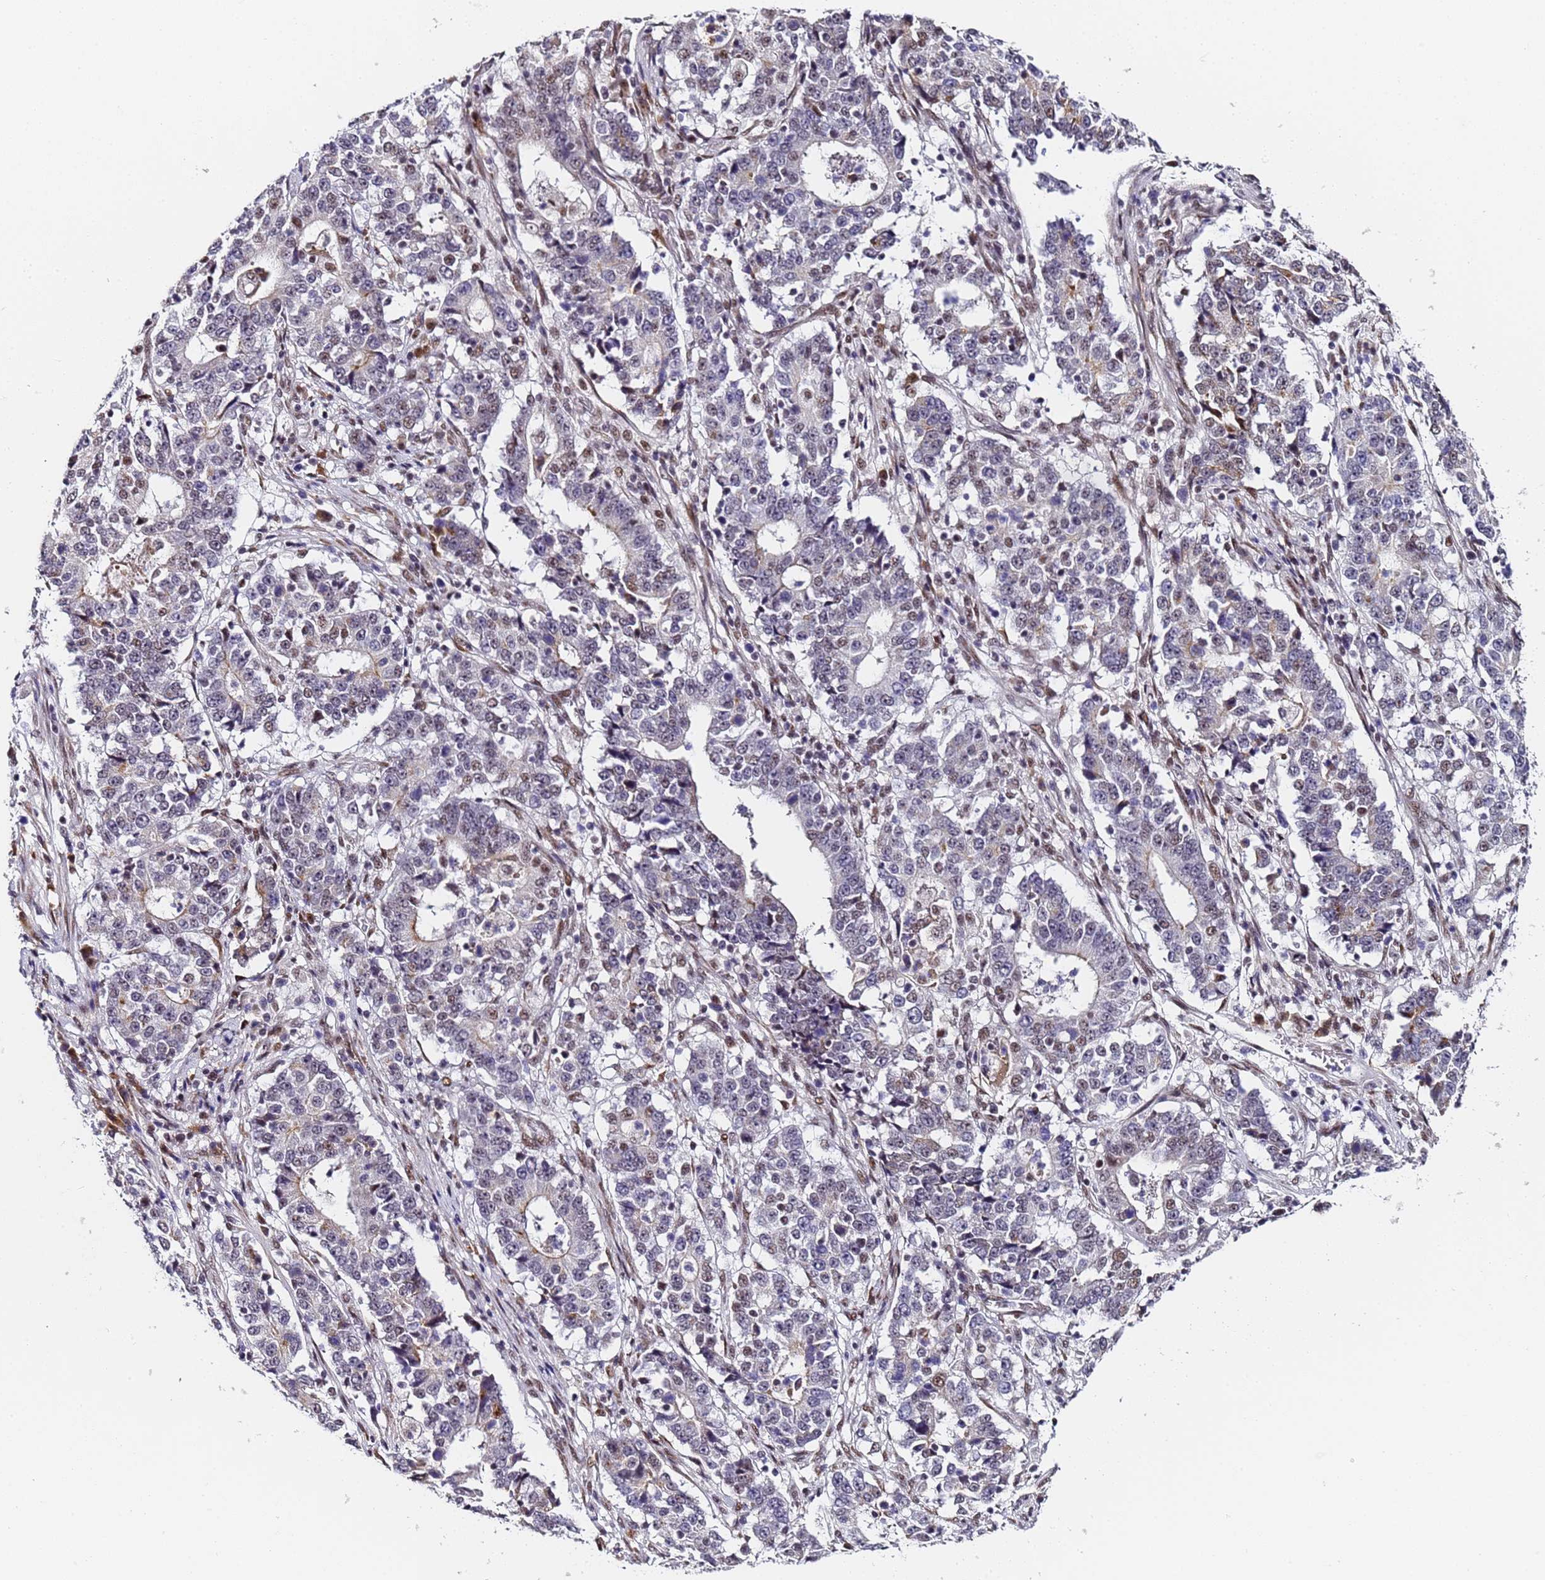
{"staining": {"intensity": "negative", "quantity": "none", "location": "none"}, "tissue": "stomach cancer", "cell_type": "Tumor cells", "image_type": "cancer", "snomed": [{"axis": "morphology", "description": "Adenocarcinoma, NOS"}, {"axis": "topography", "description": "Stomach"}], "caption": "DAB immunohistochemical staining of stomach cancer (adenocarcinoma) shows no significant positivity in tumor cells.", "gene": "FNBP4", "patient": {"sex": "male", "age": 59}}